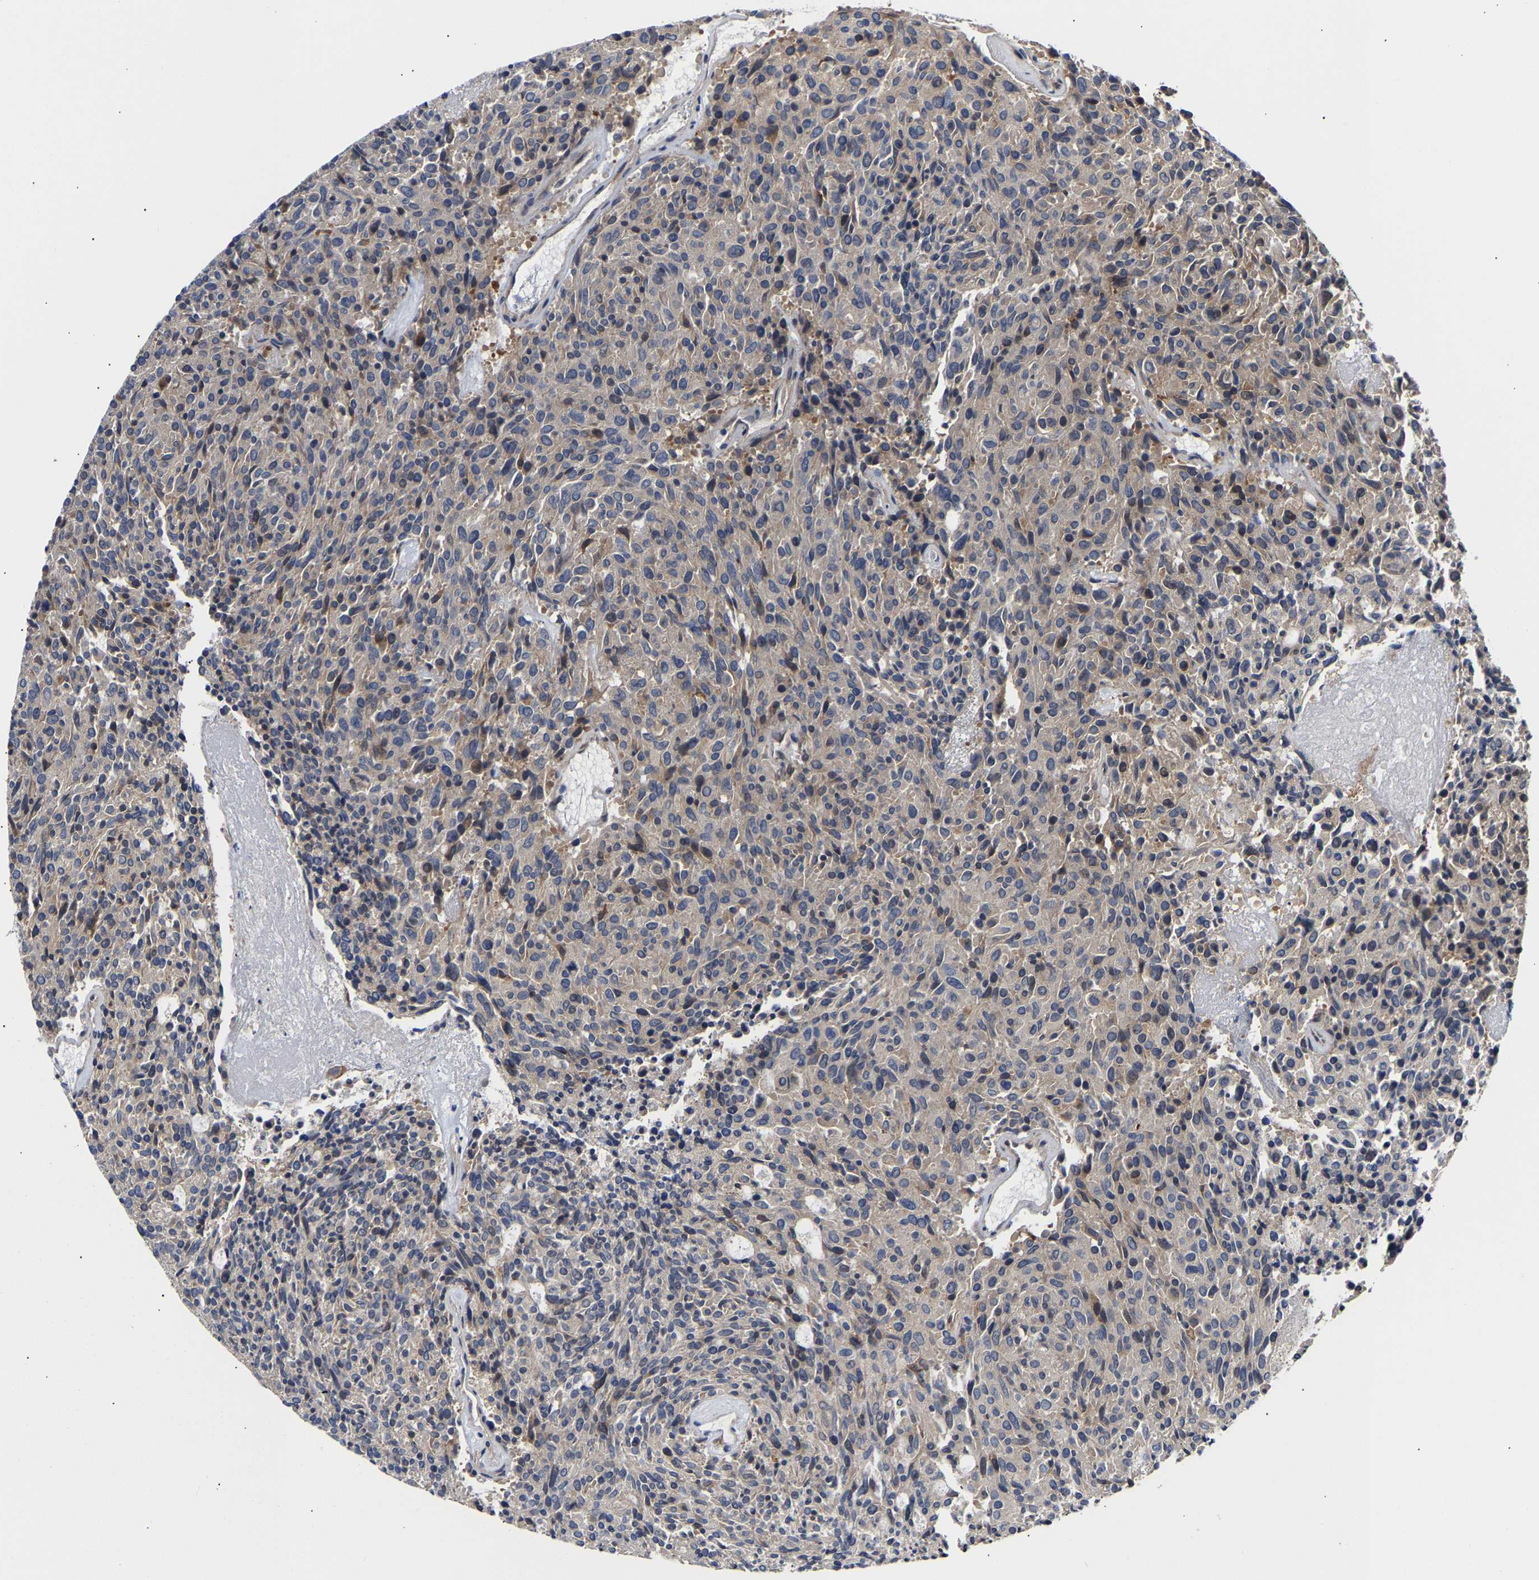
{"staining": {"intensity": "weak", "quantity": "<25%", "location": "cytoplasmic/membranous"}, "tissue": "carcinoid", "cell_type": "Tumor cells", "image_type": "cancer", "snomed": [{"axis": "morphology", "description": "Carcinoid, malignant, NOS"}, {"axis": "topography", "description": "Pancreas"}], "caption": "Immunohistochemistry (IHC) of human carcinoid displays no expression in tumor cells.", "gene": "KASH5", "patient": {"sex": "female", "age": 54}}